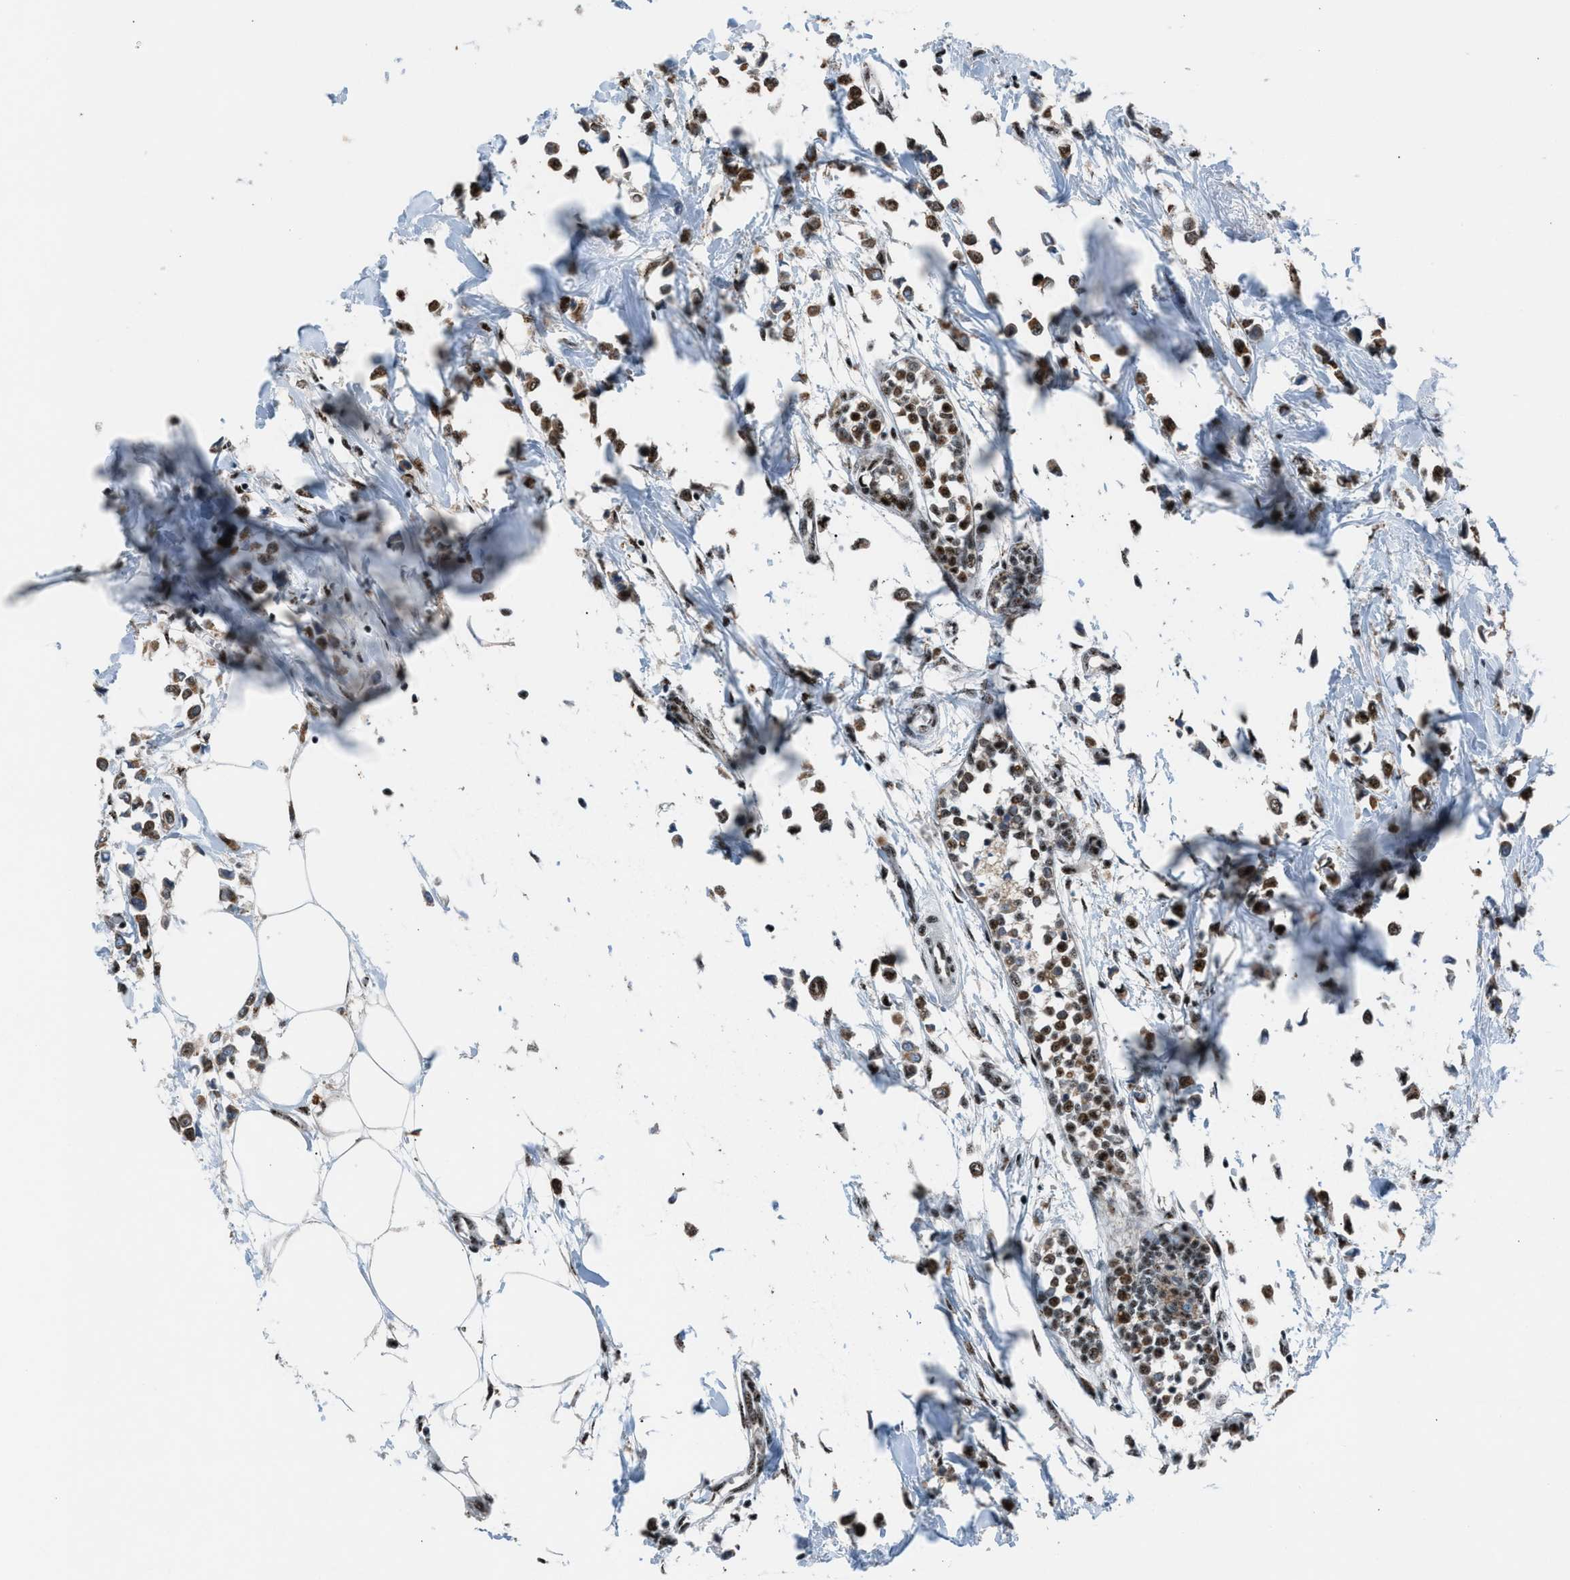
{"staining": {"intensity": "moderate", "quantity": ">75%", "location": "nuclear"}, "tissue": "breast cancer", "cell_type": "Tumor cells", "image_type": "cancer", "snomed": [{"axis": "morphology", "description": "Lobular carcinoma"}, {"axis": "topography", "description": "Breast"}], "caption": "Immunohistochemistry (IHC) of lobular carcinoma (breast) shows medium levels of moderate nuclear positivity in about >75% of tumor cells.", "gene": "CENPP", "patient": {"sex": "female", "age": 51}}